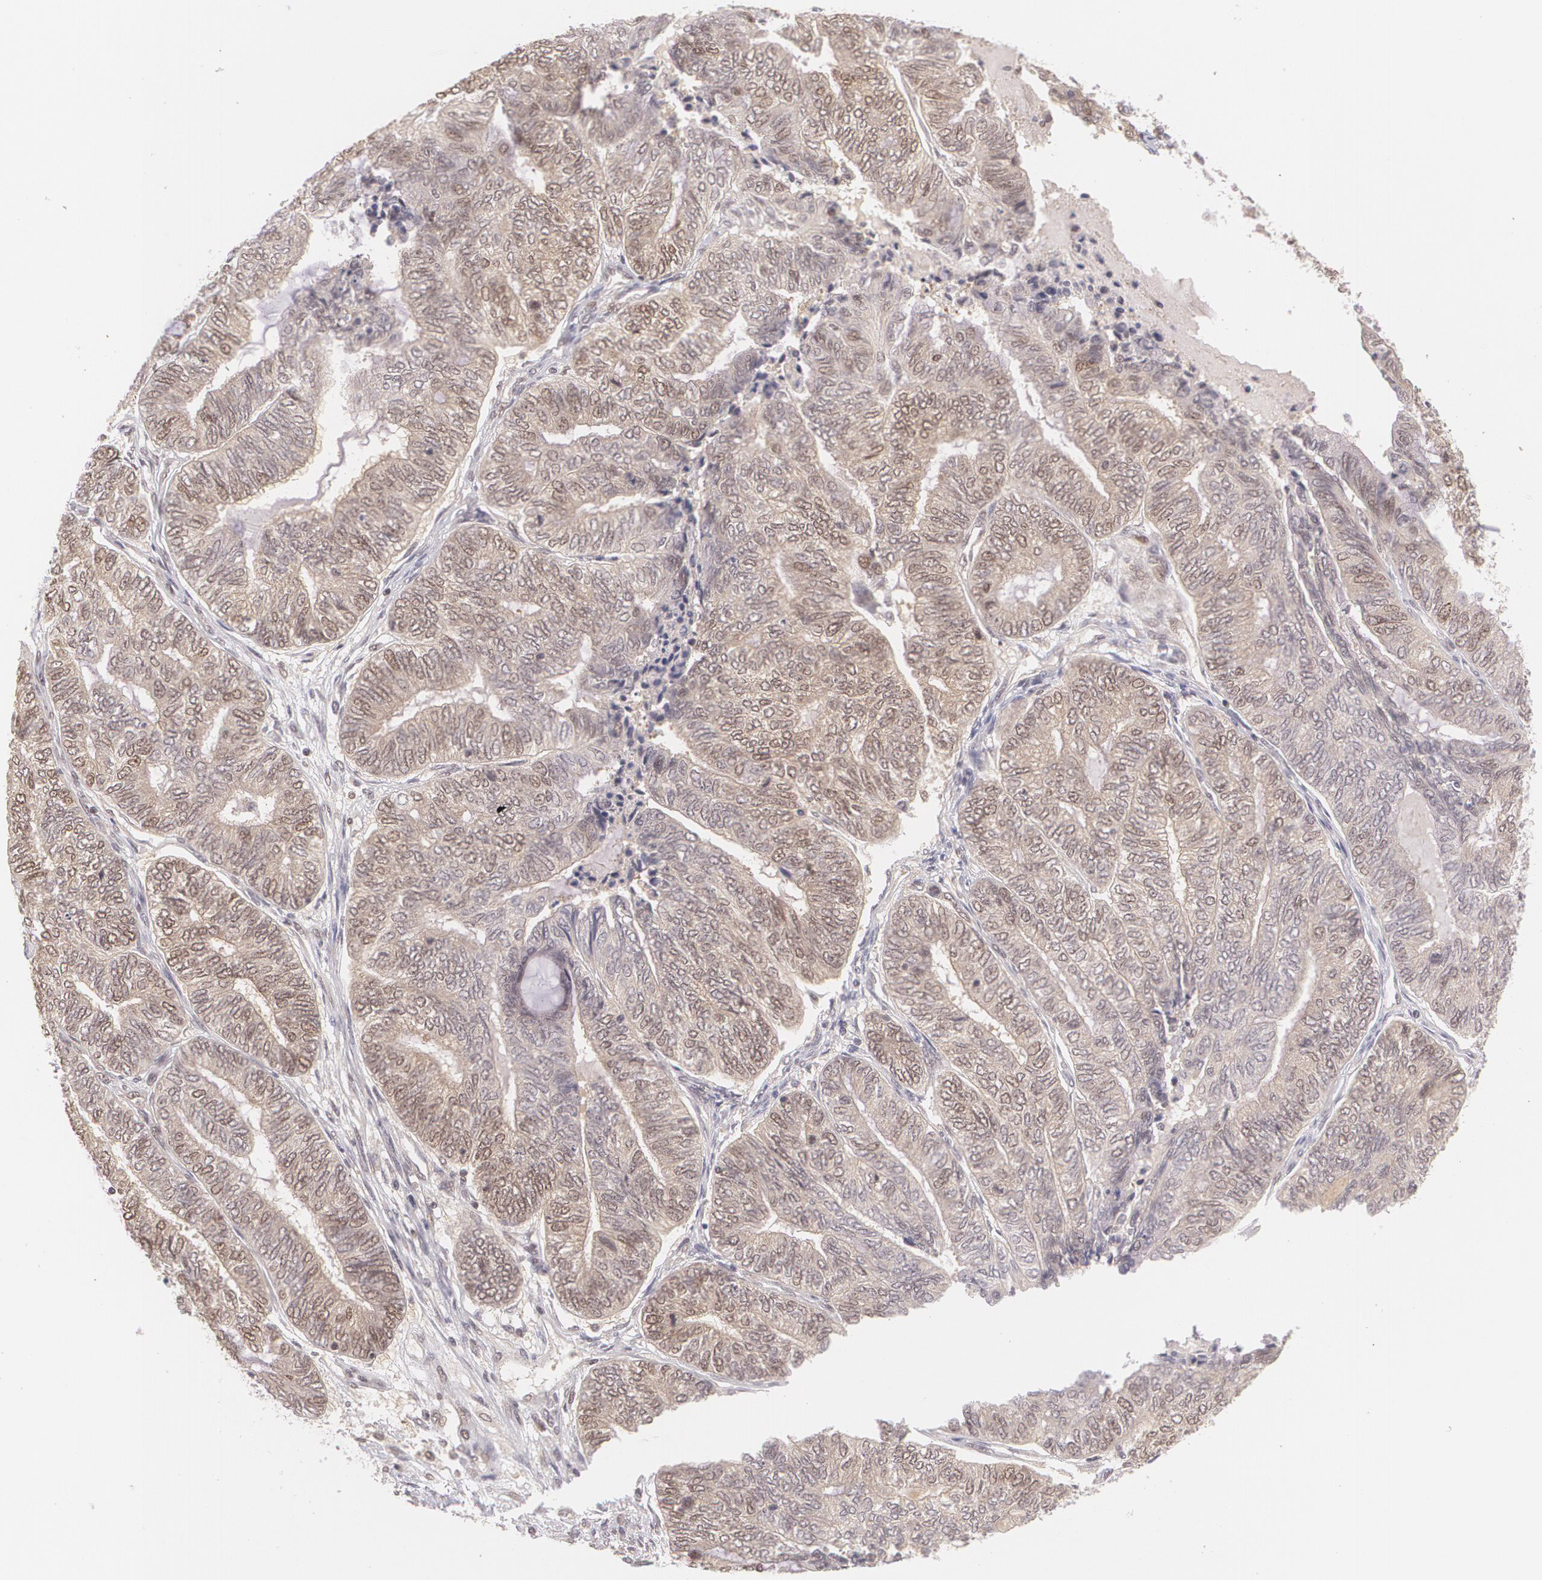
{"staining": {"intensity": "weak", "quantity": "25%-75%", "location": "cytoplasmic/membranous,nuclear"}, "tissue": "endometrial cancer", "cell_type": "Tumor cells", "image_type": "cancer", "snomed": [{"axis": "morphology", "description": "Adenocarcinoma, NOS"}, {"axis": "topography", "description": "Uterus"}, {"axis": "topography", "description": "Endometrium"}], "caption": "High-power microscopy captured an IHC photomicrograph of endometrial cancer, revealing weak cytoplasmic/membranous and nuclear positivity in about 25%-75% of tumor cells.", "gene": "CUL2", "patient": {"sex": "female", "age": 70}}